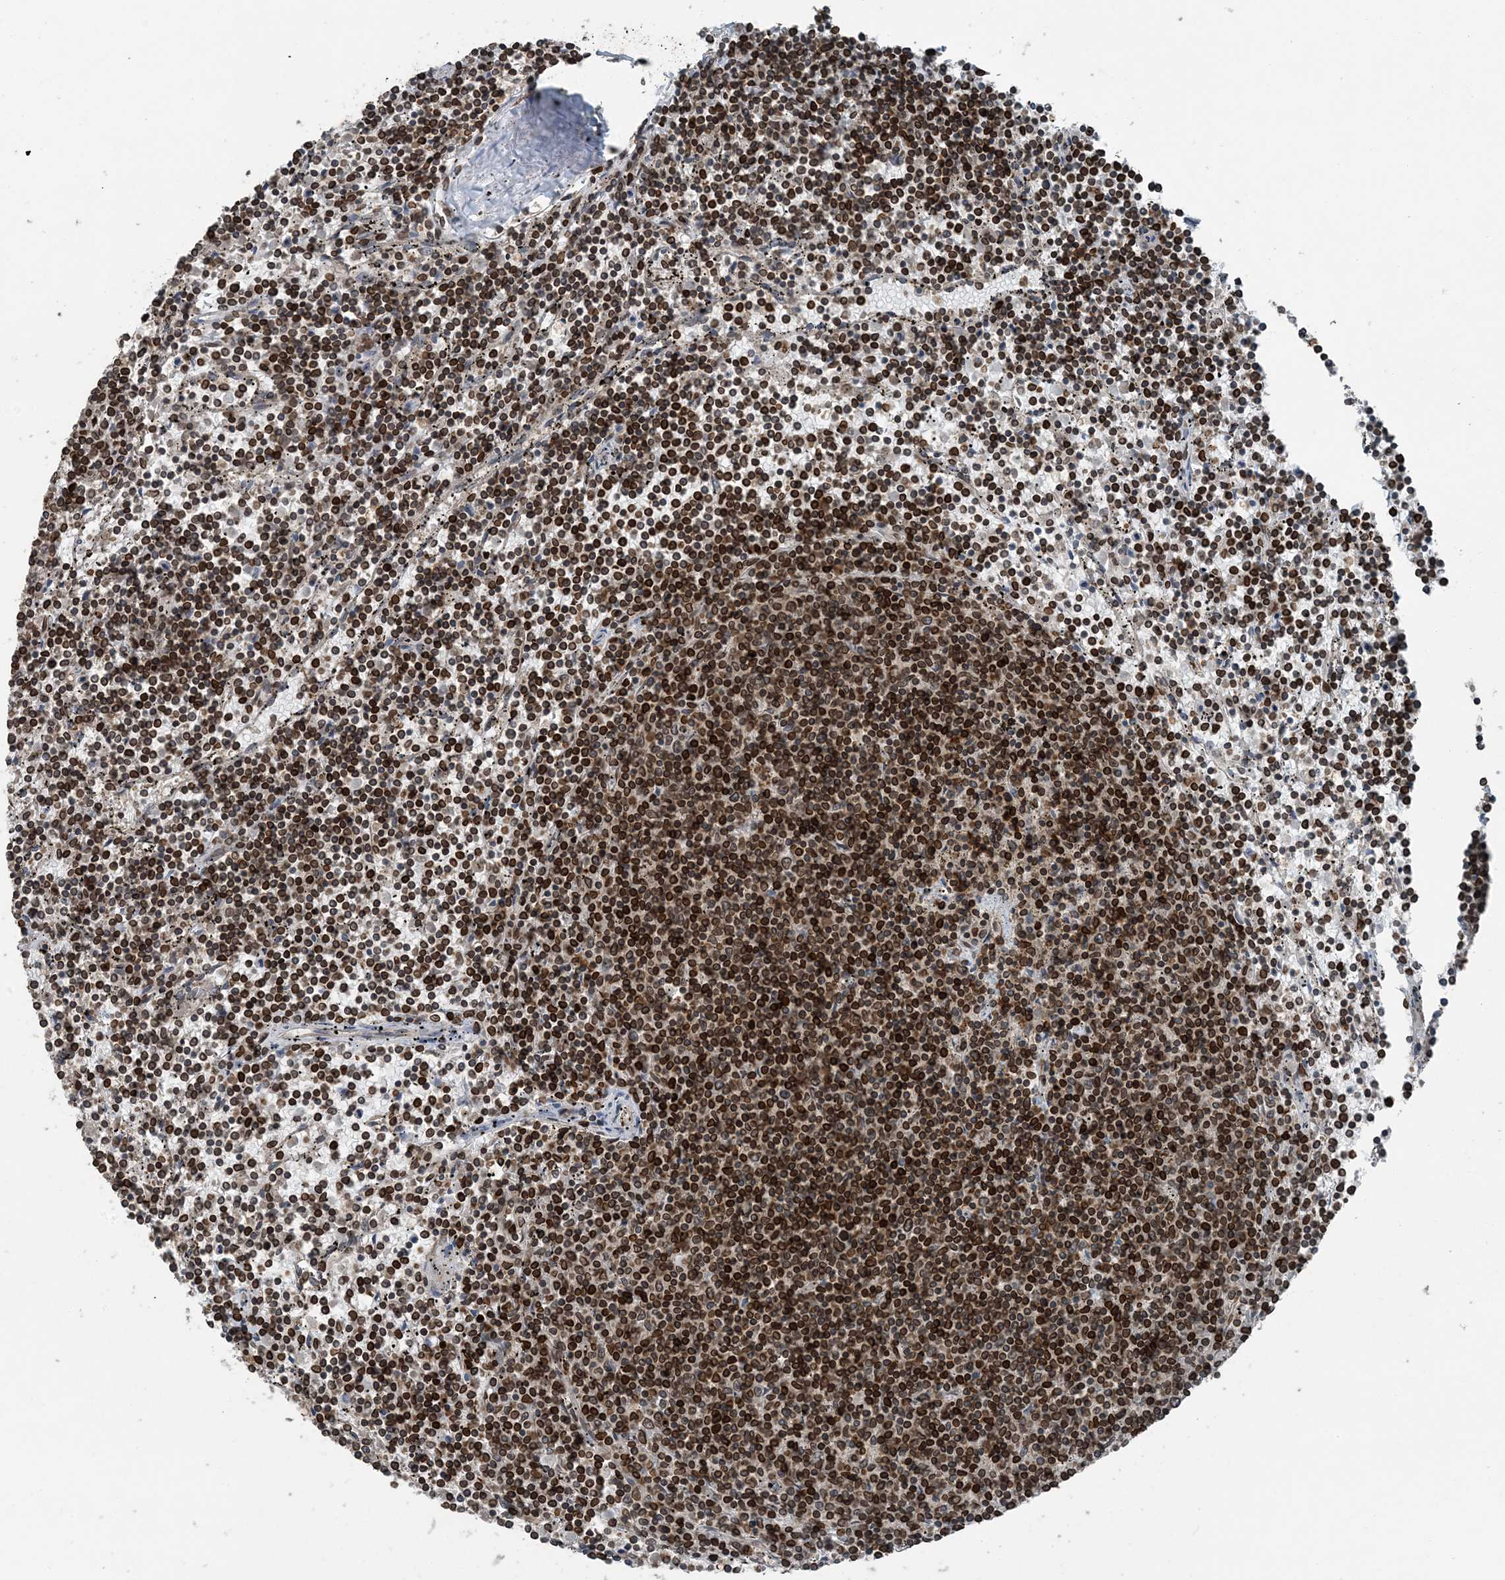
{"staining": {"intensity": "strong", "quantity": ">75%", "location": "cytoplasmic/membranous,nuclear"}, "tissue": "lymphoma", "cell_type": "Tumor cells", "image_type": "cancer", "snomed": [{"axis": "morphology", "description": "Malignant lymphoma, non-Hodgkin's type, Low grade"}, {"axis": "topography", "description": "Spleen"}], "caption": "Immunohistochemical staining of low-grade malignant lymphoma, non-Hodgkin's type reveals high levels of strong cytoplasmic/membranous and nuclear positivity in about >75% of tumor cells.", "gene": "ZFAND2B", "patient": {"sex": "female", "age": 50}}